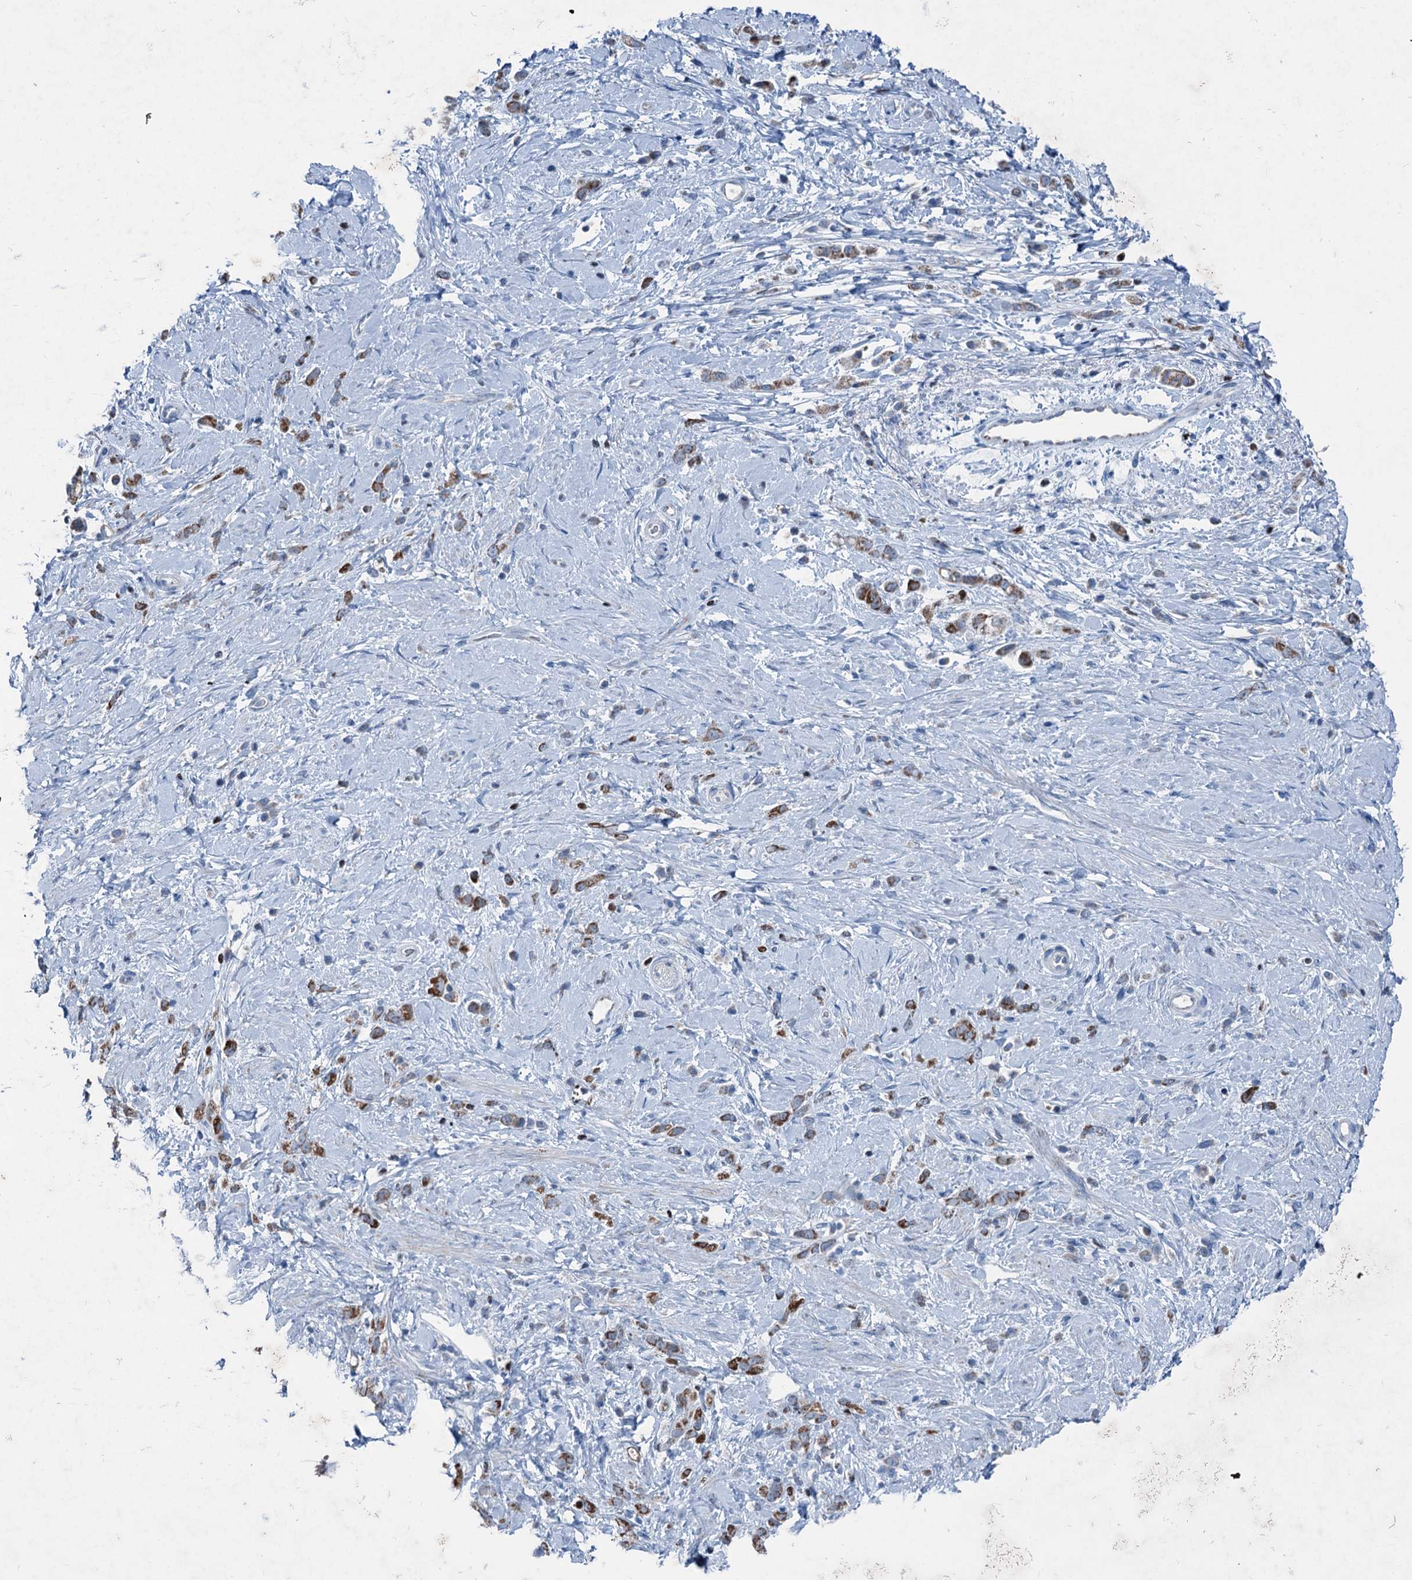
{"staining": {"intensity": "moderate", "quantity": ">75%", "location": "cytoplasmic/membranous"}, "tissue": "stomach cancer", "cell_type": "Tumor cells", "image_type": "cancer", "snomed": [{"axis": "morphology", "description": "Adenocarcinoma, NOS"}, {"axis": "topography", "description": "Stomach"}], "caption": "Protein staining reveals moderate cytoplasmic/membranous expression in about >75% of tumor cells in stomach adenocarcinoma.", "gene": "ELP4", "patient": {"sex": "female", "age": 60}}